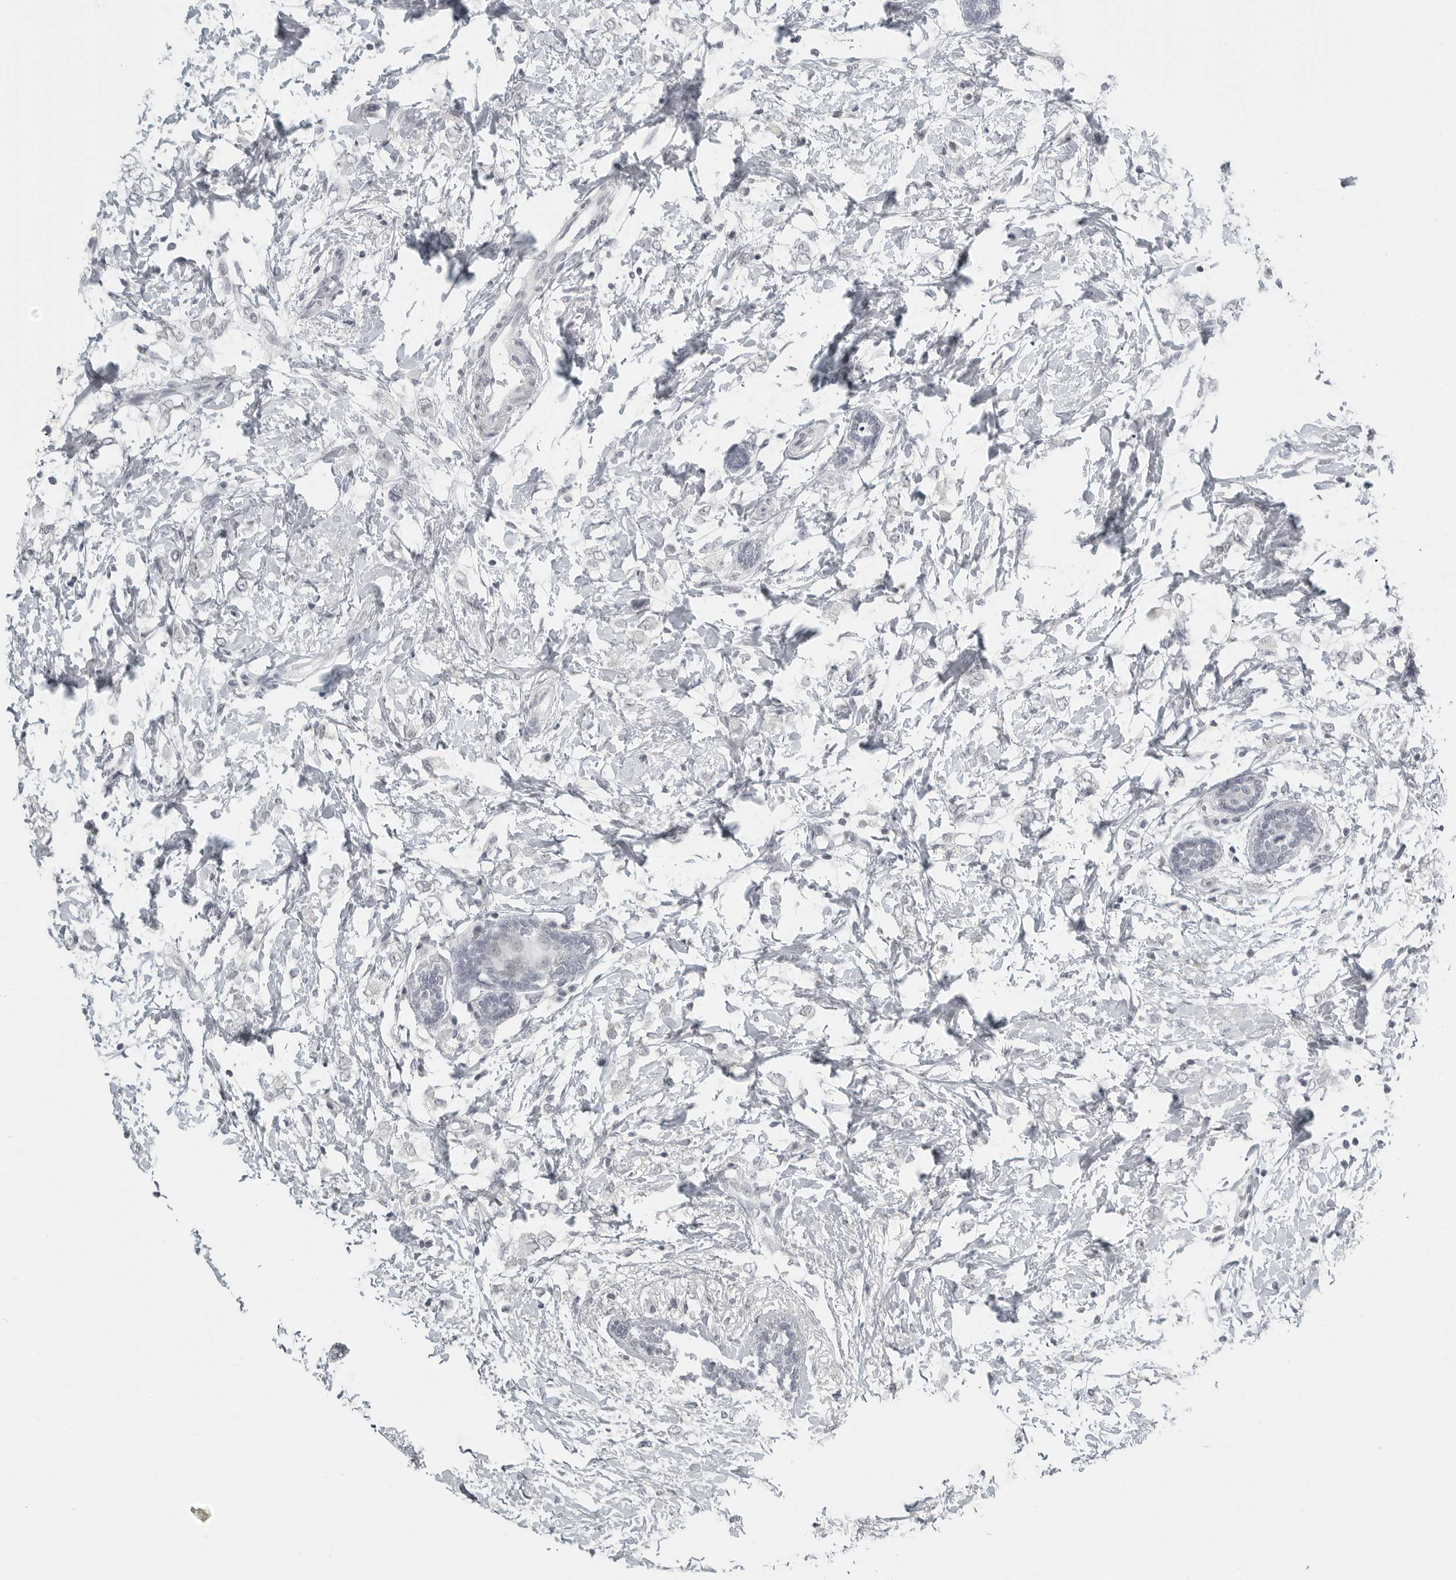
{"staining": {"intensity": "negative", "quantity": "none", "location": "none"}, "tissue": "breast cancer", "cell_type": "Tumor cells", "image_type": "cancer", "snomed": [{"axis": "morphology", "description": "Normal tissue, NOS"}, {"axis": "morphology", "description": "Lobular carcinoma"}, {"axis": "topography", "description": "Breast"}], "caption": "The immunohistochemistry photomicrograph has no significant positivity in tumor cells of lobular carcinoma (breast) tissue. Brightfield microscopy of IHC stained with DAB (brown) and hematoxylin (blue), captured at high magnification.", "gene": "BPIFA1", "patient": {"sex": "female", "age": 47}}